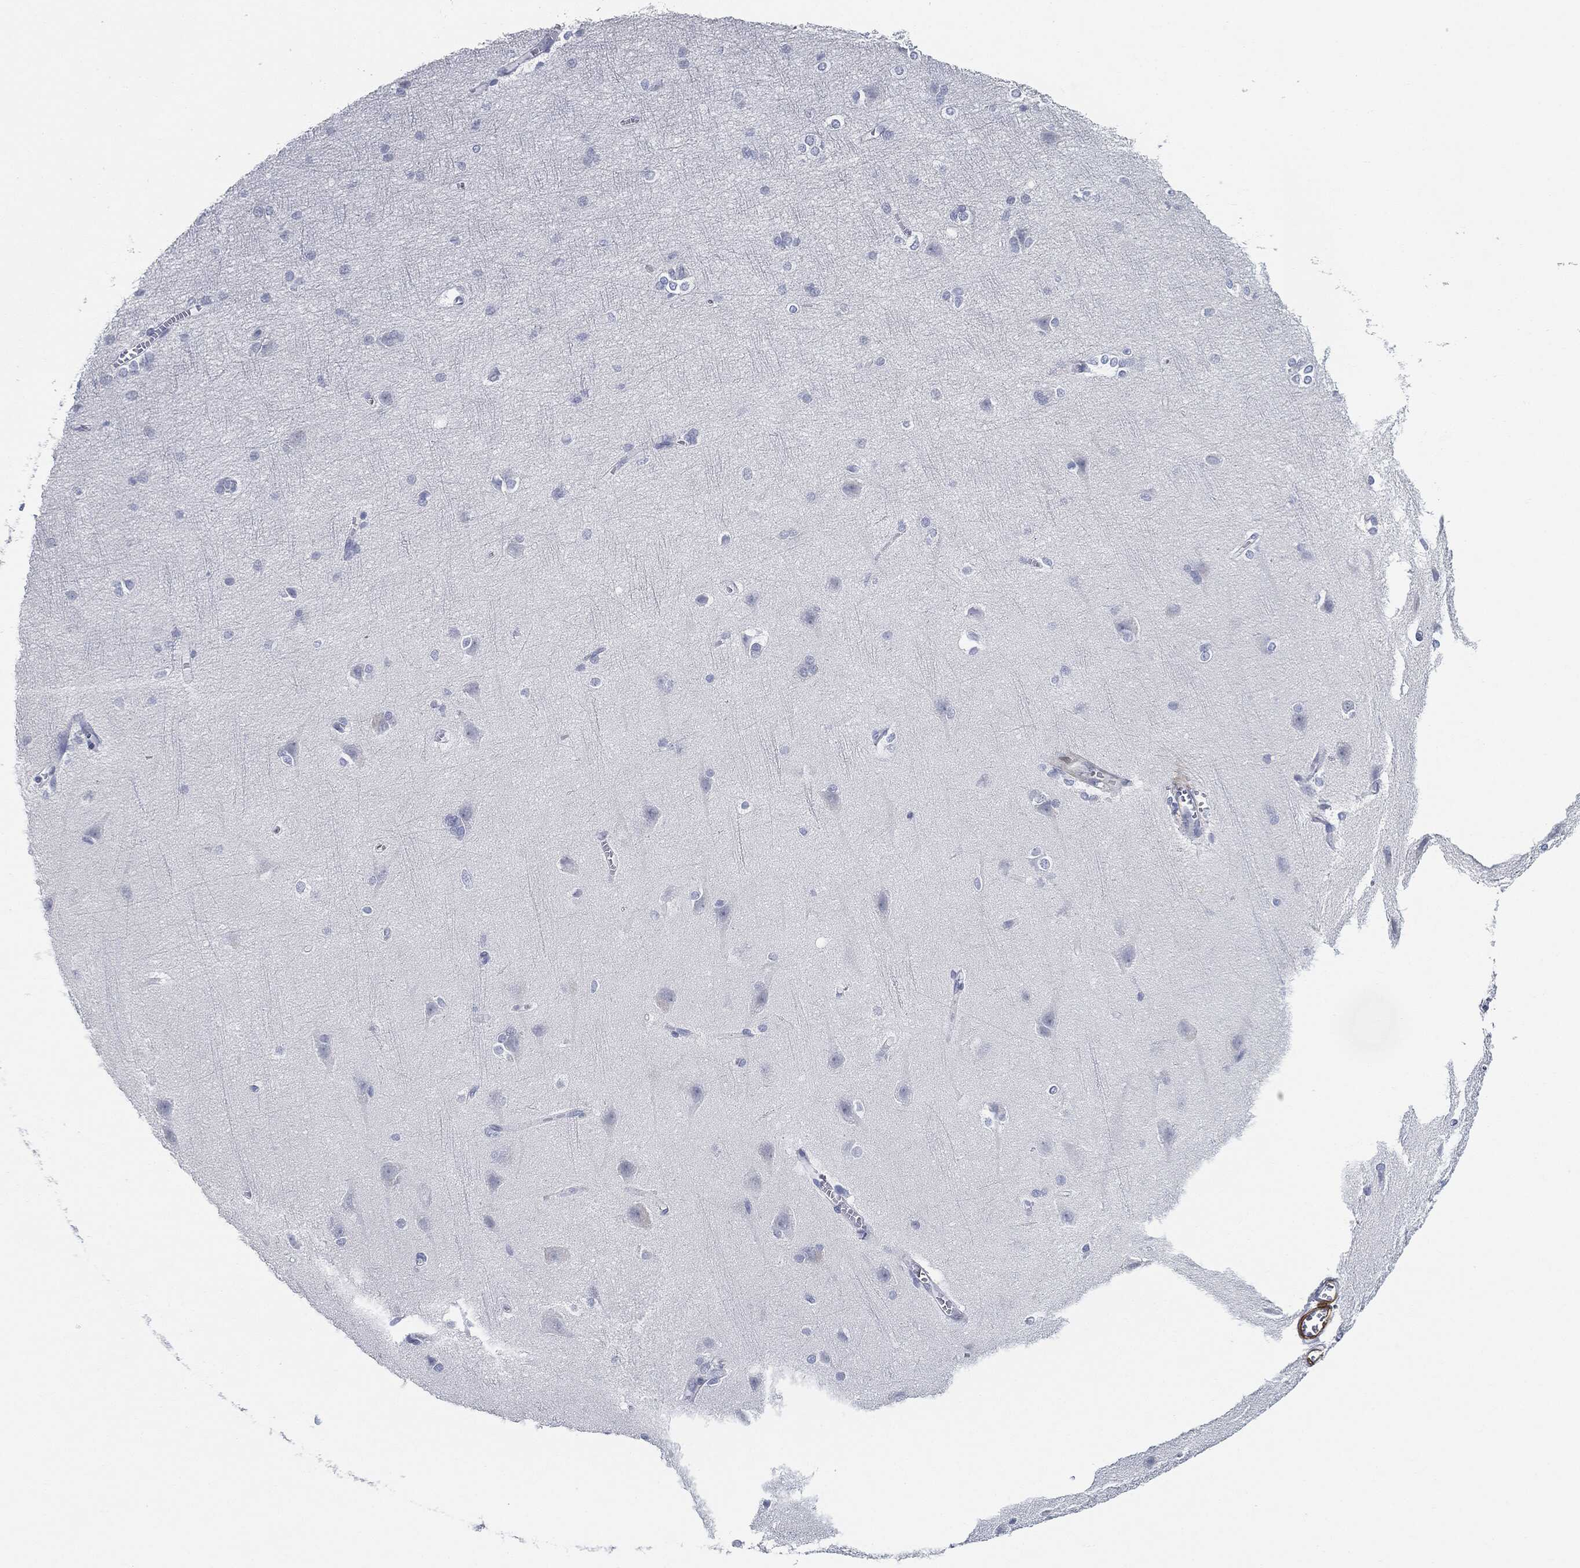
{"staining": {"intensity": "strong", "quantity": "25%-75%", "location": "cytoplasmic/membranous"}, "tissue": "cerebral cortex", "cell_type": "Endothelial cells", "image_type": "normal", "snomed": [{"axis": "morphology", "description": "Normal tissue, NOS"}, {"axis": "topography", "description": "Cerebral cortex"}], "caption": "Immunohistochemical staining of benign cerebral cortex shows high levels of strong cytoplasmic/membranous positivity in approximately 25%-75% of endothelial cells.", "gene": "TAGLN", "patient": {"sex": "male", "age": 37}}